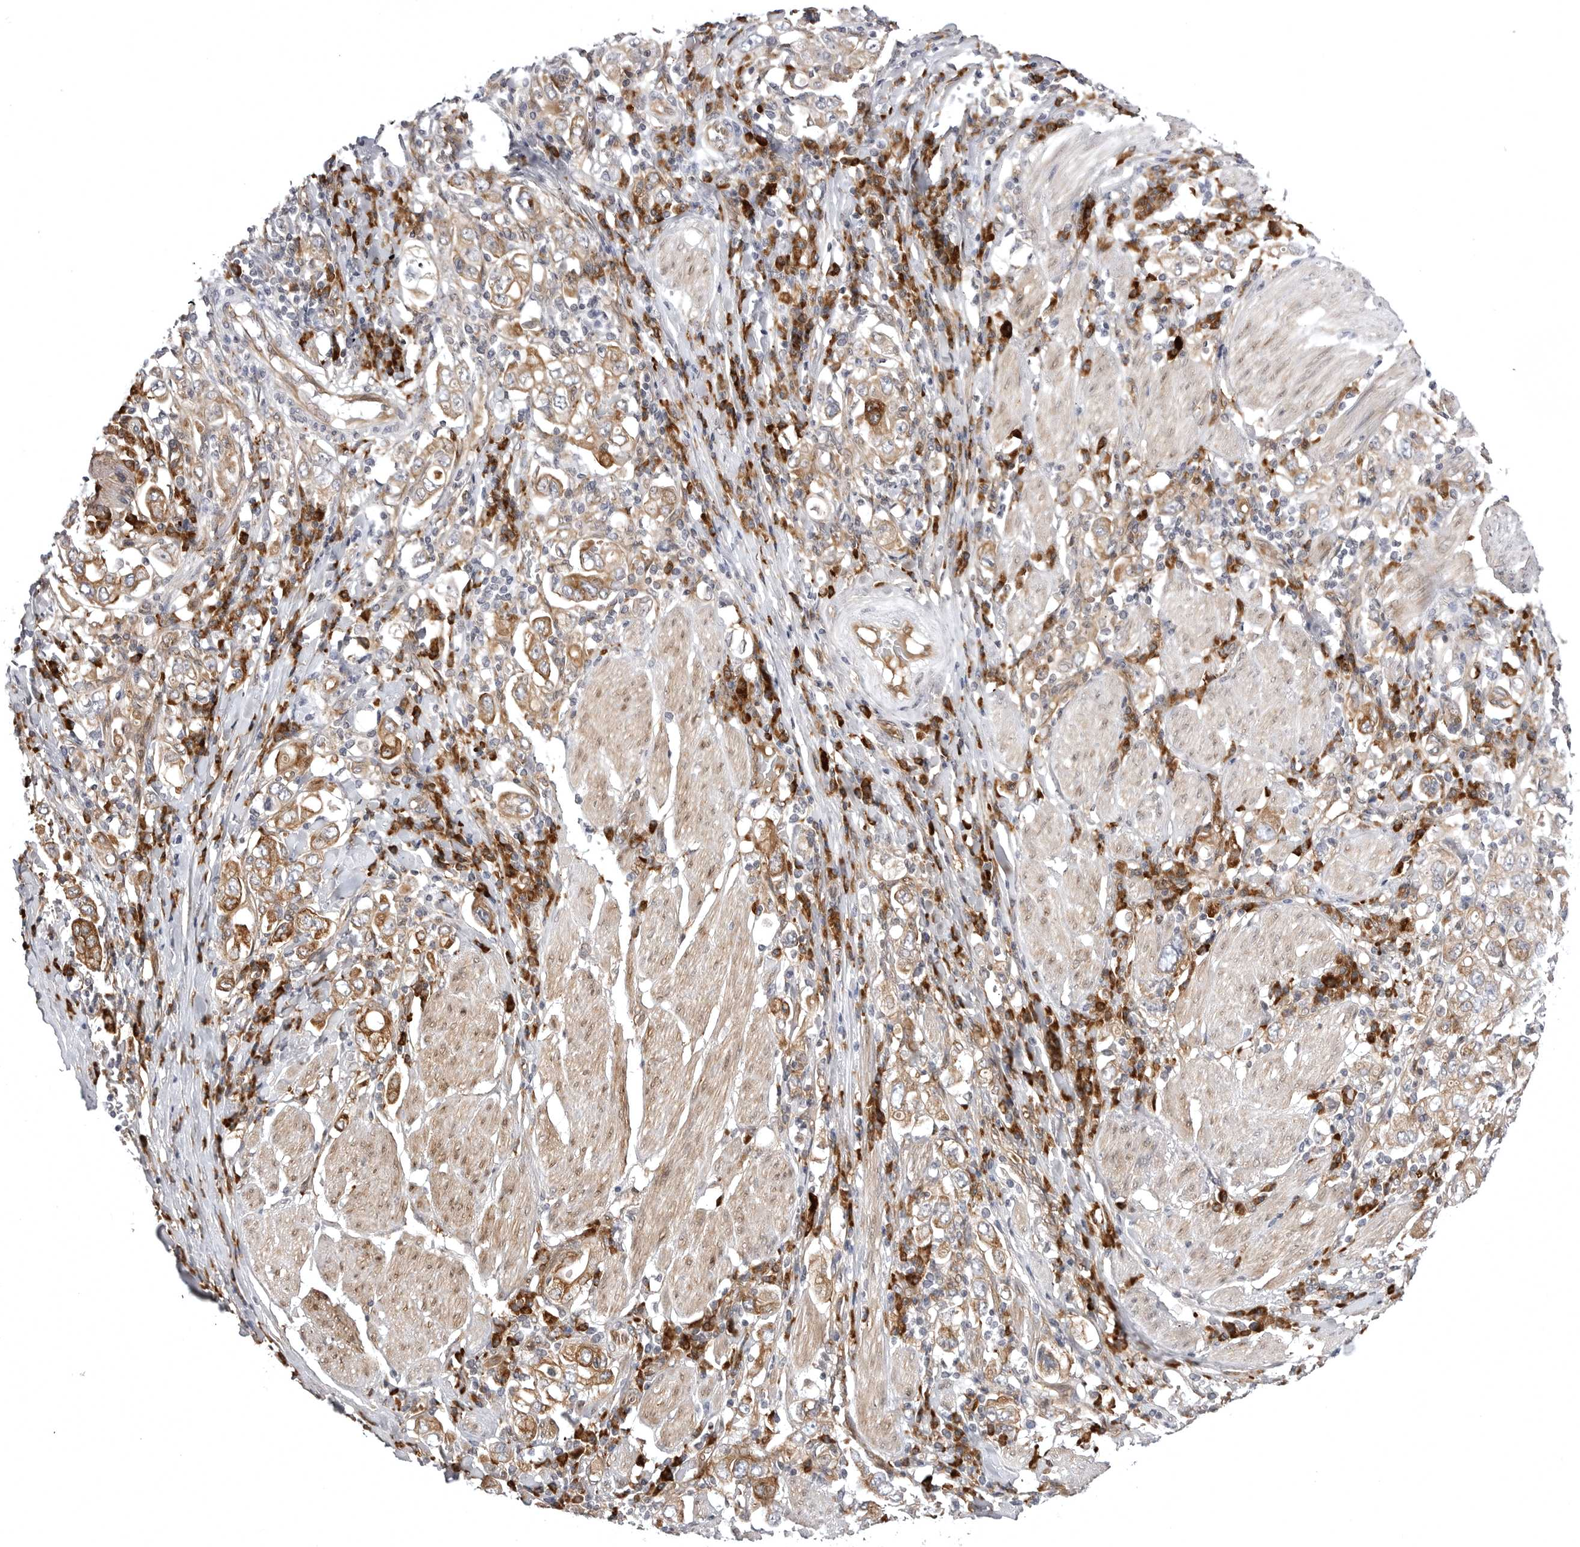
{"staining": {"intensity": "moderate", "quantity": "25%-75%", "location": "cytoplasmic/membranous"}, "tissue": "stomach cancer", "cell_type": "Tumor cells", "image_type": "cancer", "snomed": [{"axis": "morphology", "description": "Adenocarcinoma, NOS"}, {"axis": "topography", "description": "Stomach, upper"}], "caption": "DAB (3,3'-diaminobenzidine) immunohistochemical staining of stomach cancer reveals moderate cytoplasmic/membranous protein expression in approximately 25%-75% of tumor cells.", "gene": "ARL5A", "patient": {"sex": "male", "age": 62}}